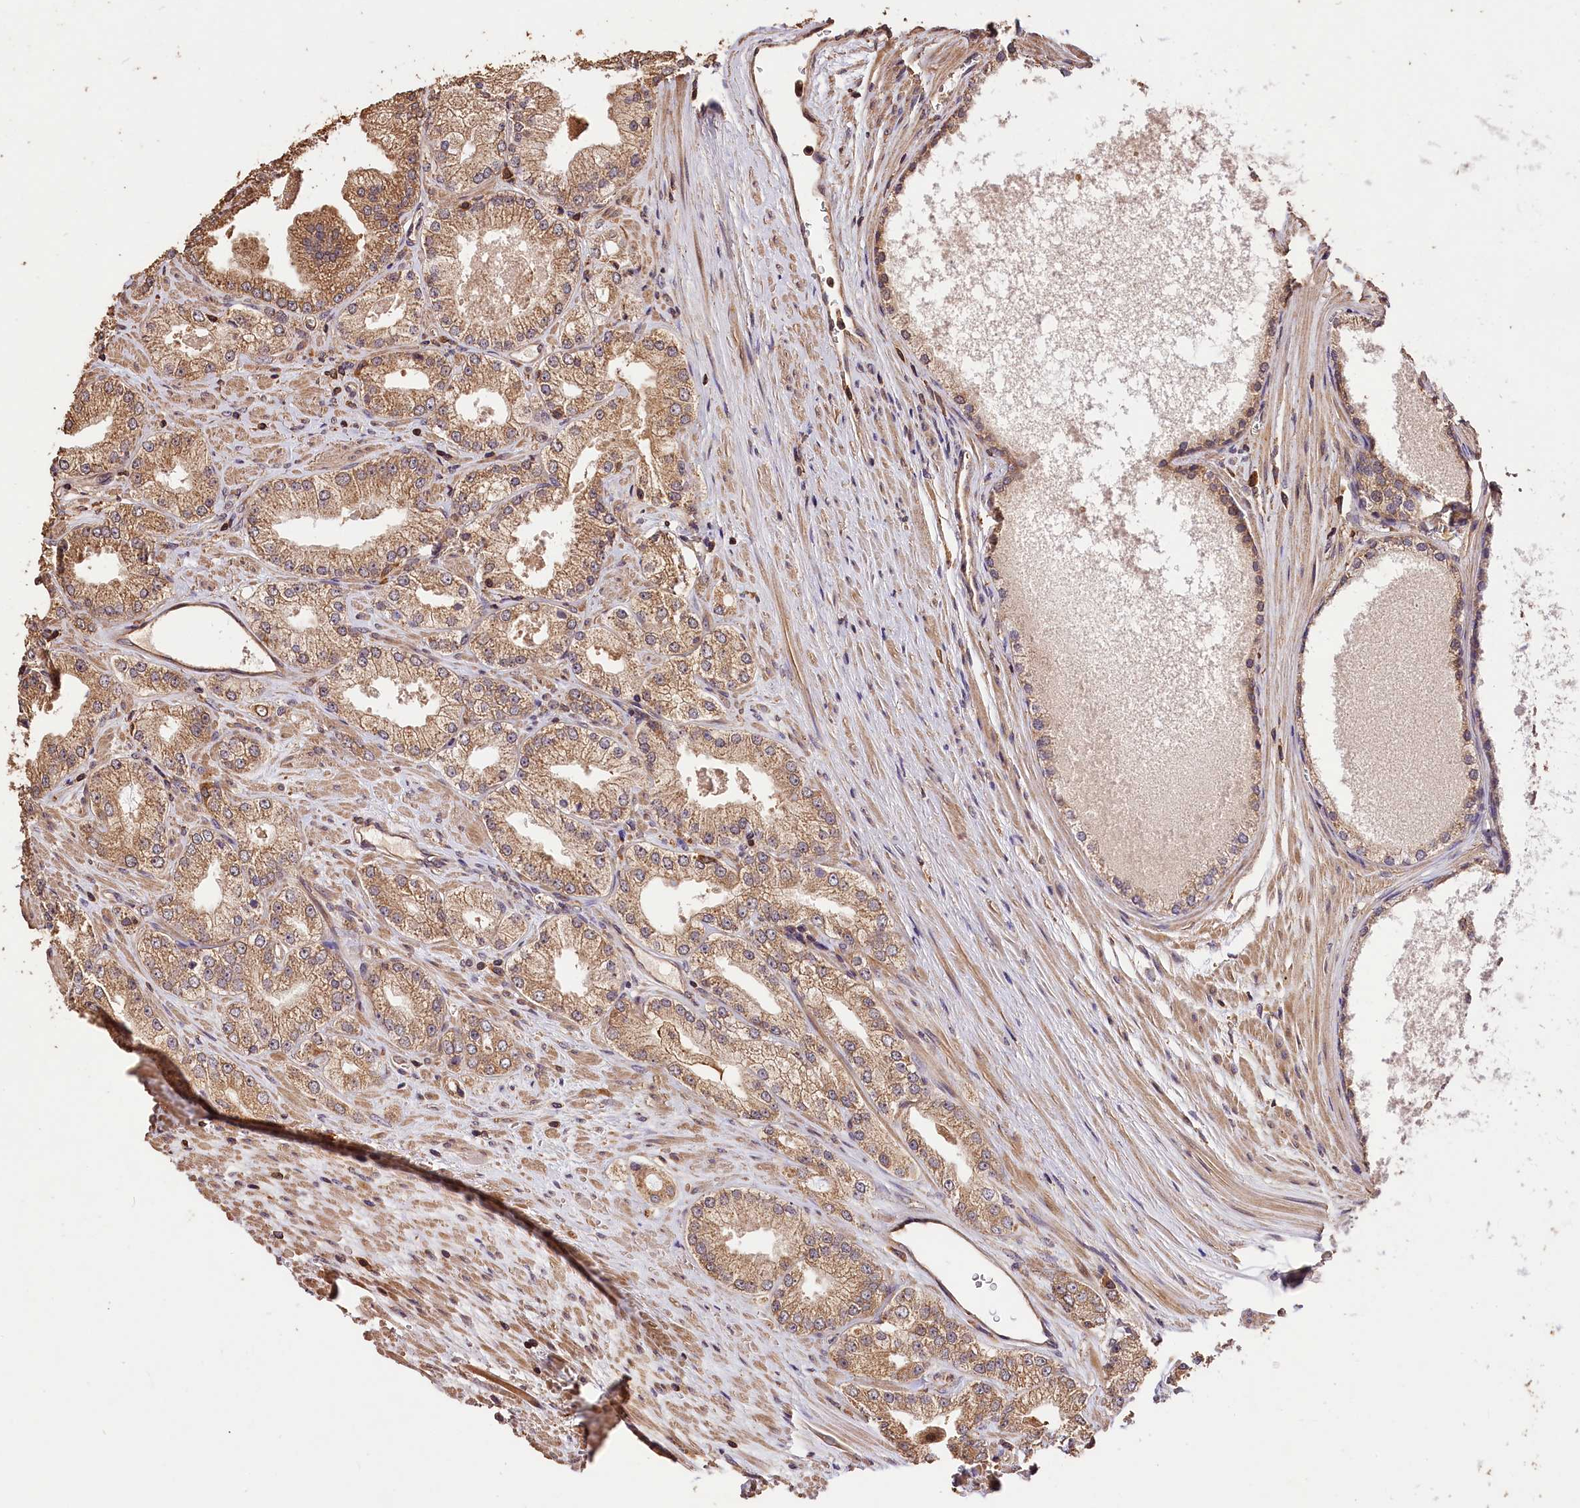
{"staining": {"intensity": "moderate", "quantity": ">75%", "location": "cytoplasmic/membranous"}, "tissue": "prostate cancer", "cell_type": "Tumor cells", "image_type": "cancer", "snomed": [{"axis": "morphology", "description": "Adenocarcinoma, Low grade"}, {"axis": "topography", "description": "Prostate"}], "caption": "IHC micrograph of neoplastic tissue: prostate cancer (low-grade adenocarcinoma) stained using IHC reveals medium levels of moderate protein expression localized specifically in the cytoplasmic/membranous of tumor cells, appearing as a cytoplasmic/membranous brown color.", "gene": "KPTN", "patient": {"sex": "male", "age": 69}}